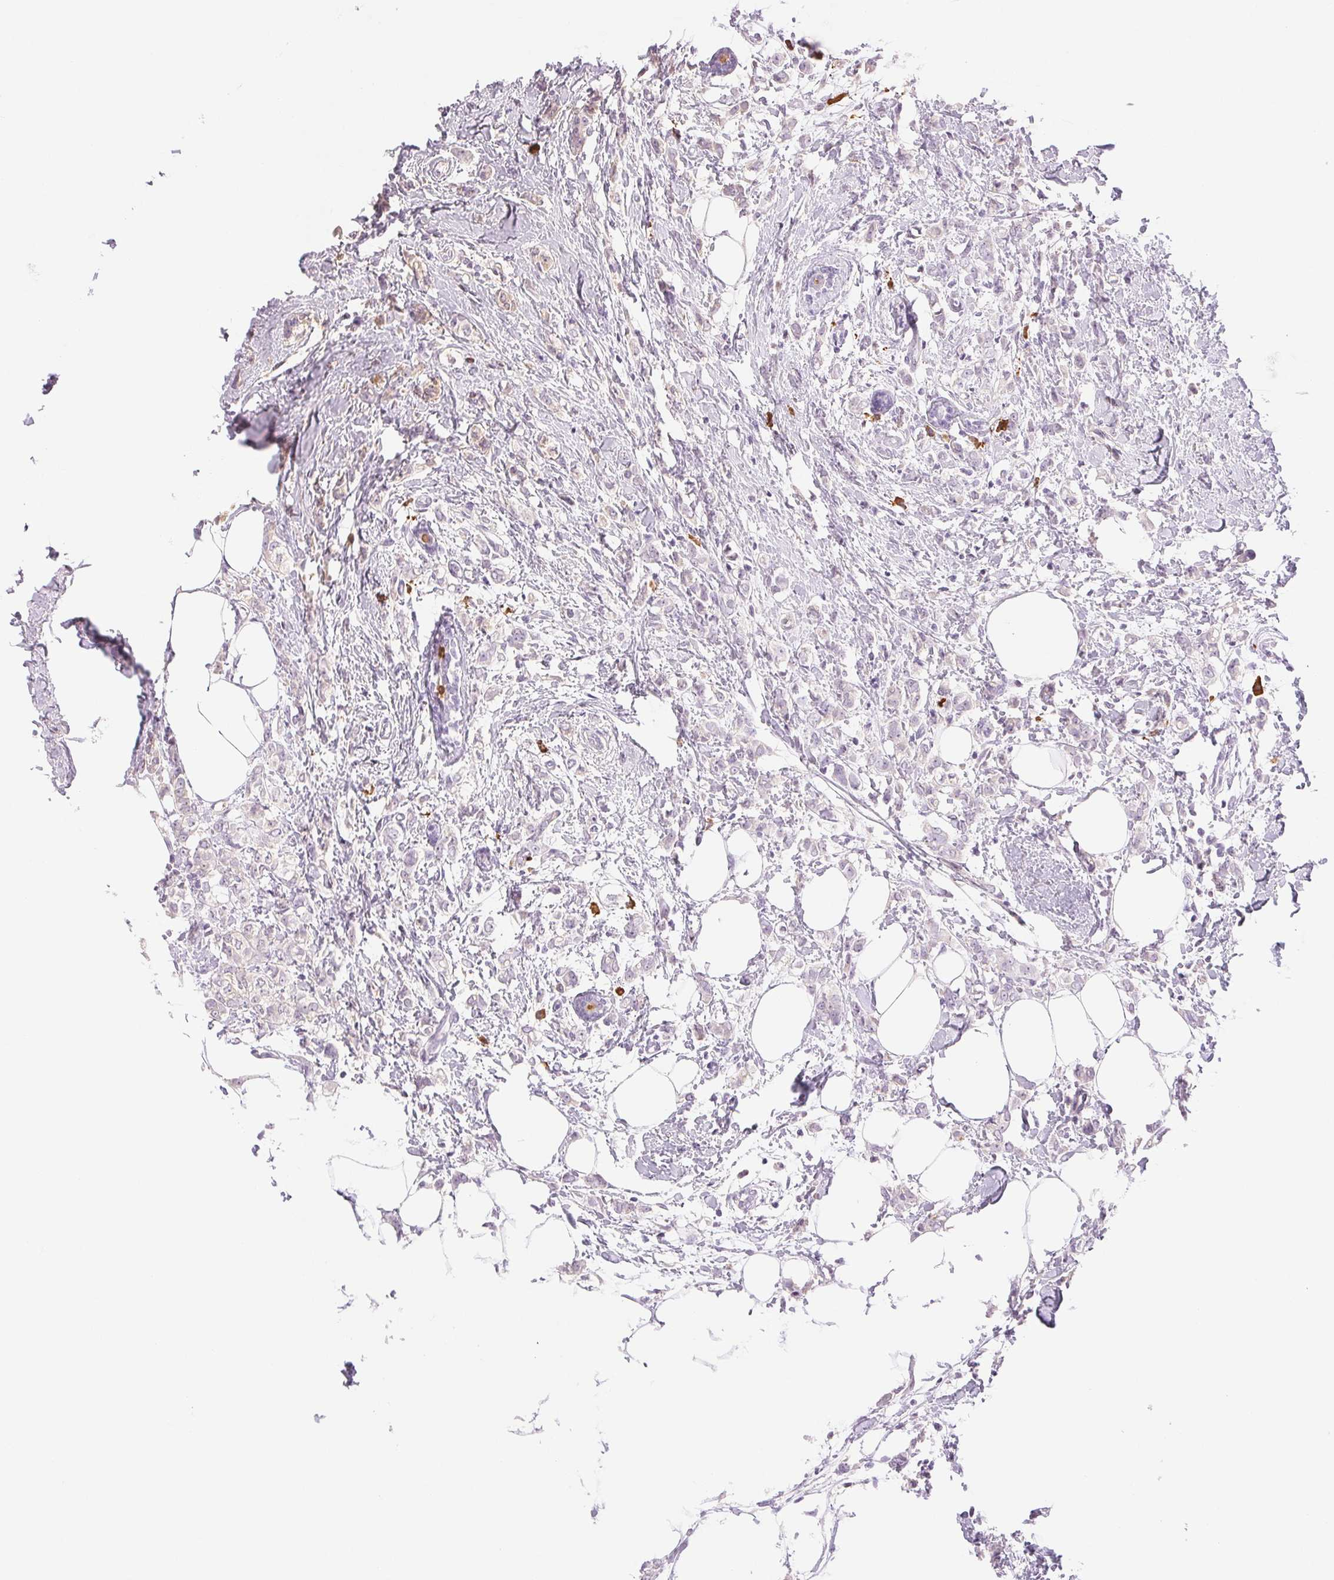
{"staining": {"intensity": "negative", "quantity": "none", "location": "none"}, "tissue": "breast cancer", "cell_type": "Tumor cells", "image_type": "cancer", "snomed": [{"axis": "morphology", "description": "Duct carcinoma"}, {"axis": "topography", "description": "Breast"}], "caption": "High power microscopy histopathology image of an immunohistochemistry (IHC) histopathology image of invasive ductal carcinoma (breast), revealing no significant positivity in tumor cells.", "gene": "IFIT1B", "patient": {"sex": "female", "age": 40}}